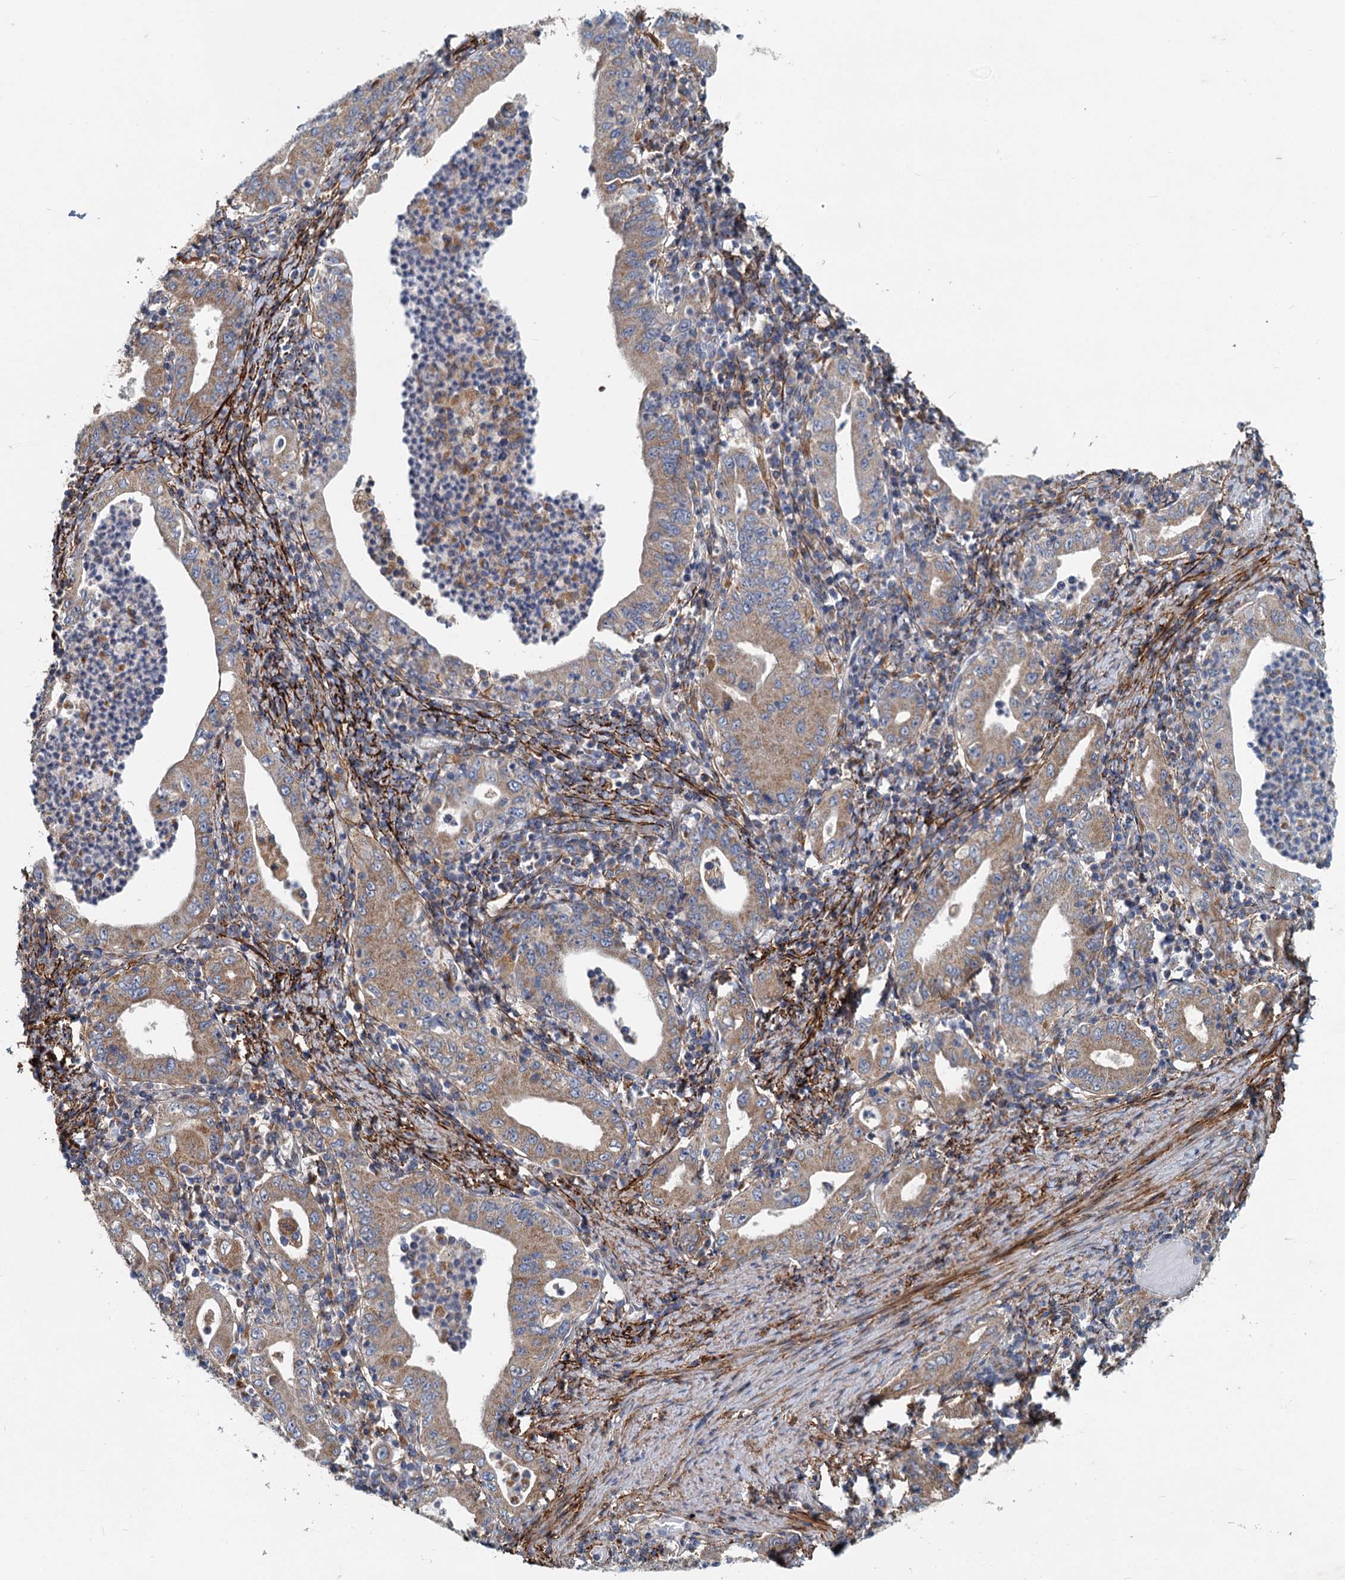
{"staining": {"intensity": "moderate", "quantity": "25%-75%", "location": "cytoplasmic/membranous"}, "tissue": "stomach cancer", "cell_type": "Tumor cells", "image_type": "cancer", "snomed": [{"axis": "morphology", "description": "Normal tissue, NOS"}, {"axis": "morphology", "description": "Adenocarcinoma, NOS"}, {"axis": "topography", "description": "Esophagus"}, {"axis": "topography", "description": "Stomach, upper"}, {"axis": "topography", "description": "Peripheral nerve tissue"}], "caption": "Tumor cells reveal medium levels of moderate cytoplasmic/membranous staining in approximately 25%-75% of cells in human adenocarcinoma (stomach). The staining is performed using DAB brown chromogen to label protein expression. The nuclei are counter-stained blue using hematoxylin.", "gene": "ADCY2", "patient": {"sex": "male", "age": 62}}